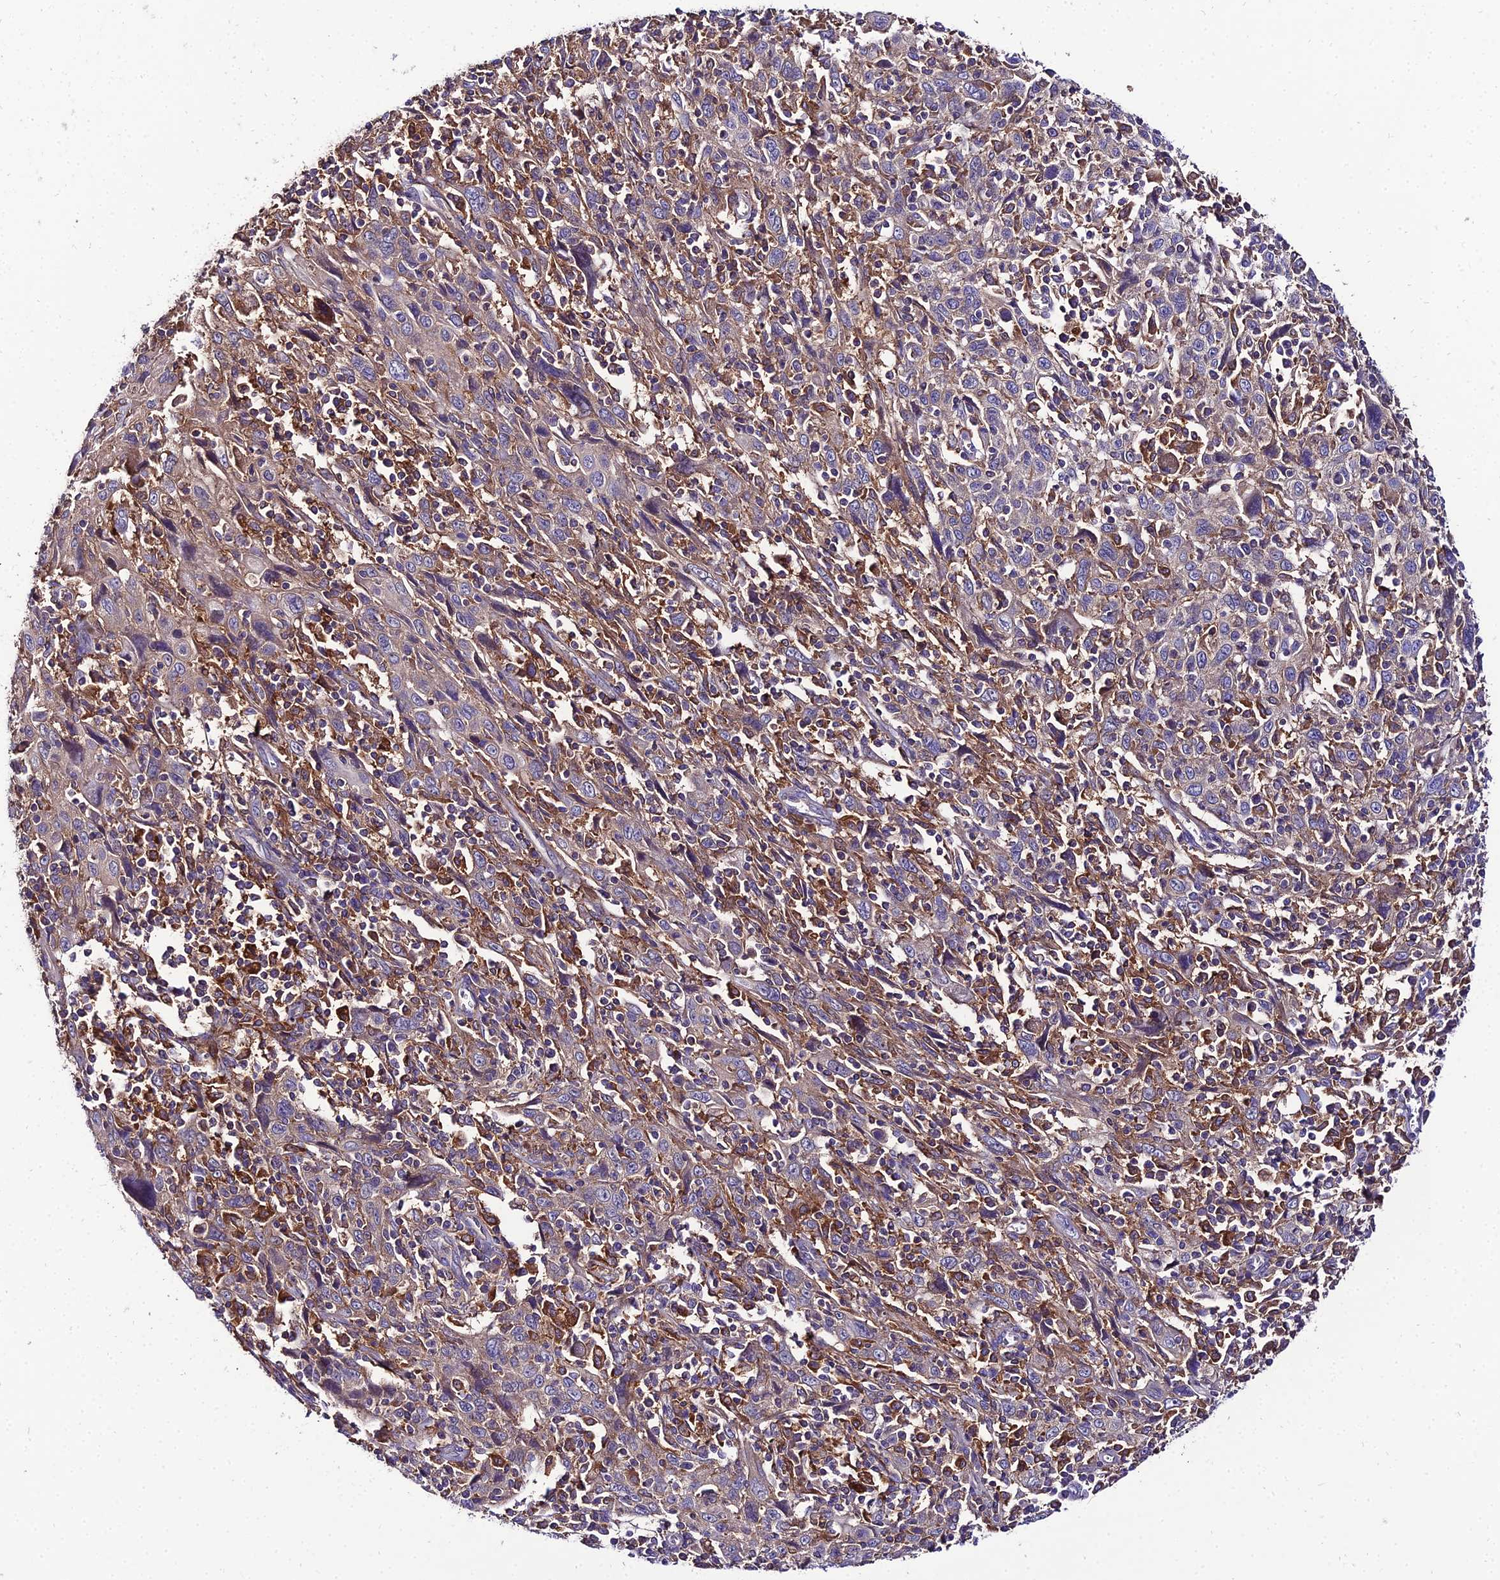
{"staining": {"intensity": "negative", "quantity": "none", "location": "none"}, "tissue": "cervical cancer", "cell_type": "Tumor cells", "image_type": "cancer", "snomed": [{"axis": "morphology", "description": "Squamous cell carcinoma, NOS"}, {"axis": "topography", "description": "Cervix"}], "caption": "A micrograph of human cervical cancer (squamous cell carcinoma) is negative for staining in tumor cells.", "gene": "C2orf69", "patient": {"sex": "female", "age": 46}}